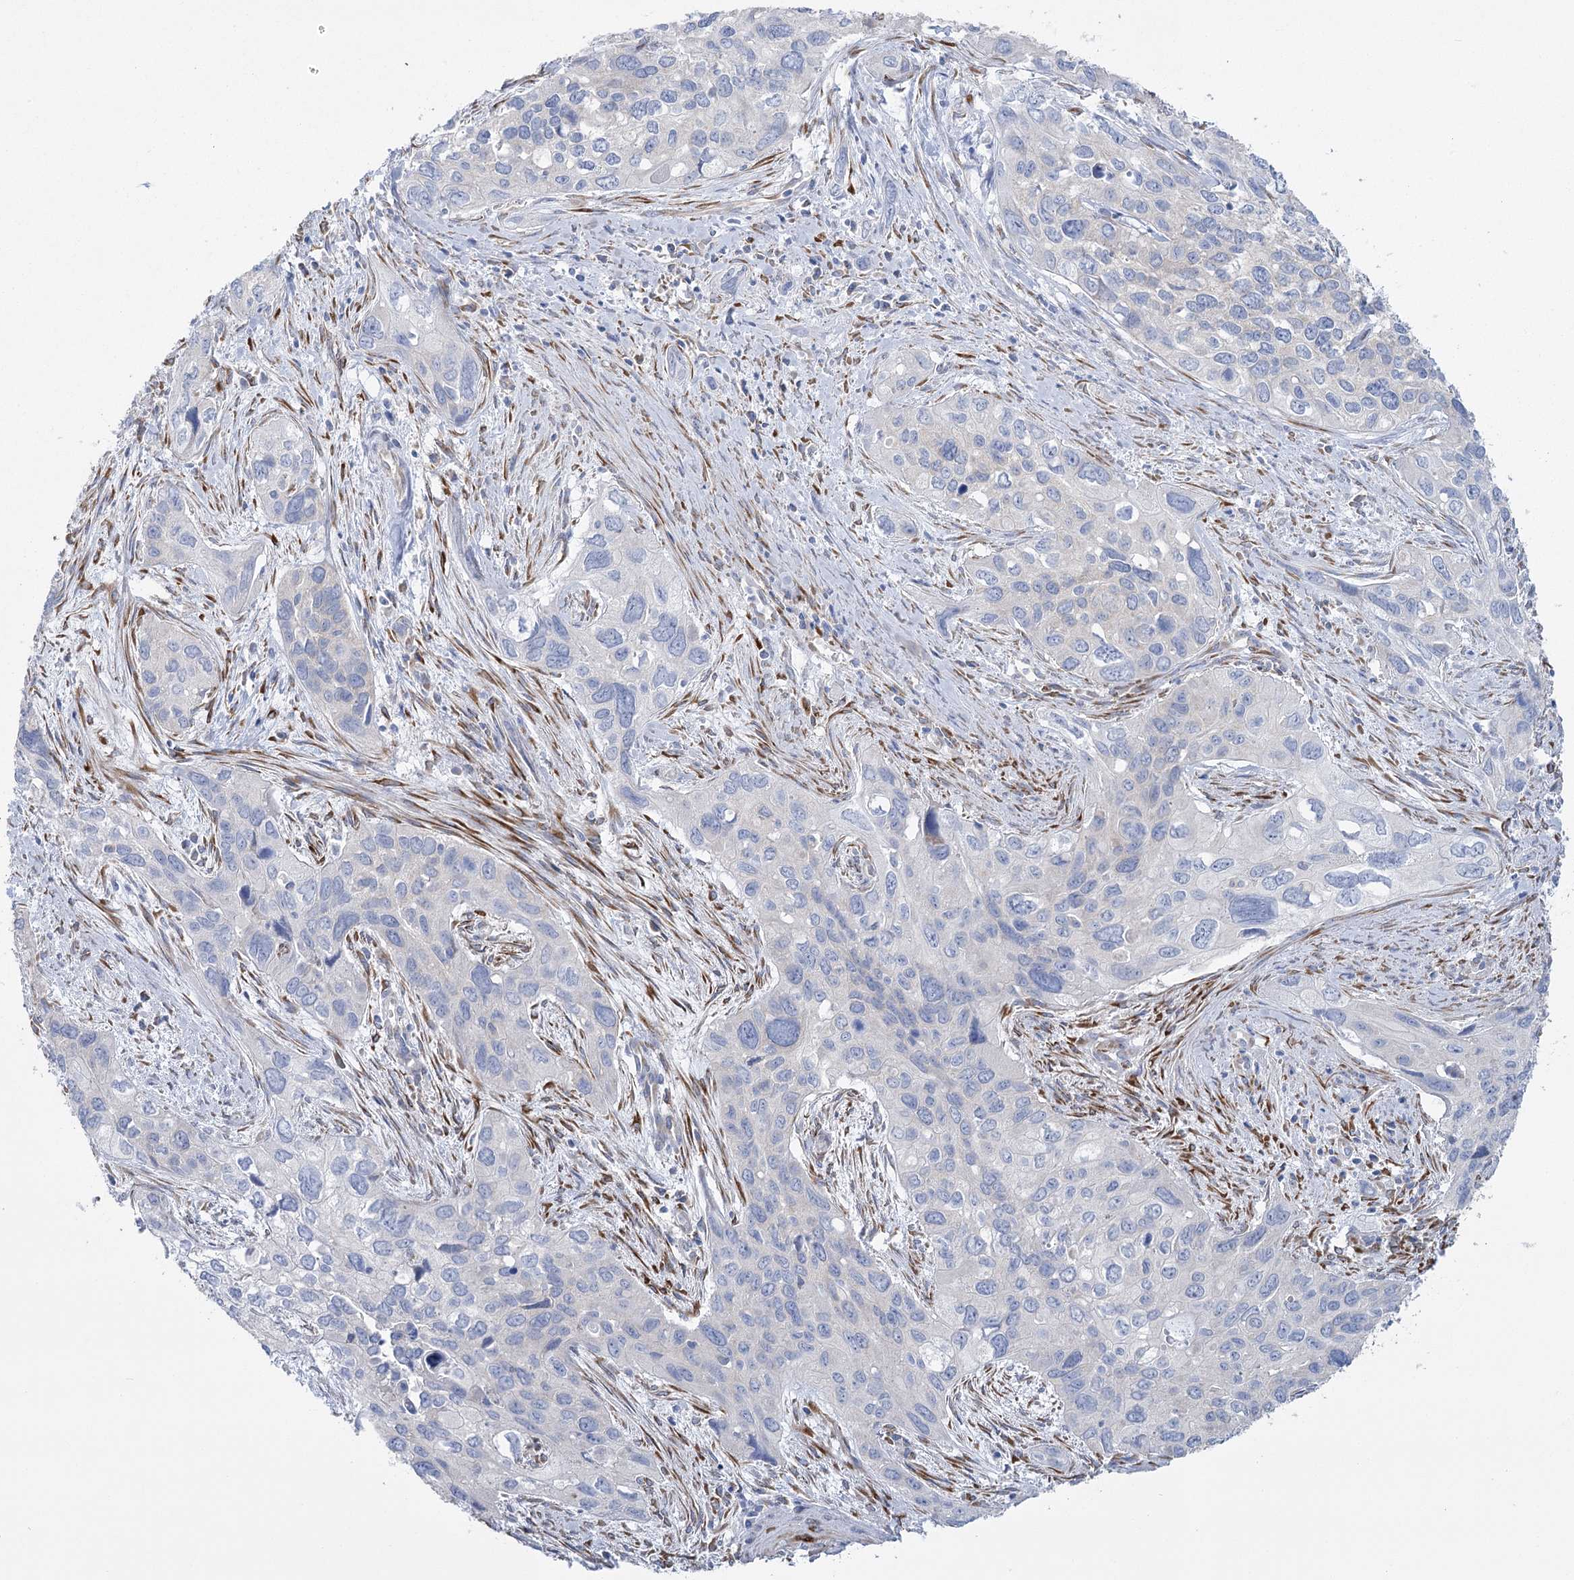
{"staining": {"intensity": "negative", "quantity": "none", "location": "none"}, "tissue": "cervical cancer", "cell_type": "Tumor cells", "image_type": "cancer", "snomed": [{"axis": "morphology", "description": "Squamous cell carcinoma, NOS"}, {"axis": "topography", "description": "Cervix"}], "caption": "Cervical cancer (squamous cell carcinoma) stained for a protein using immunohistochemistry (IHC) shows no positivity tumor cells.", "gene": "YTHDC2", "patient": {"sex": "female", "age": 55}}